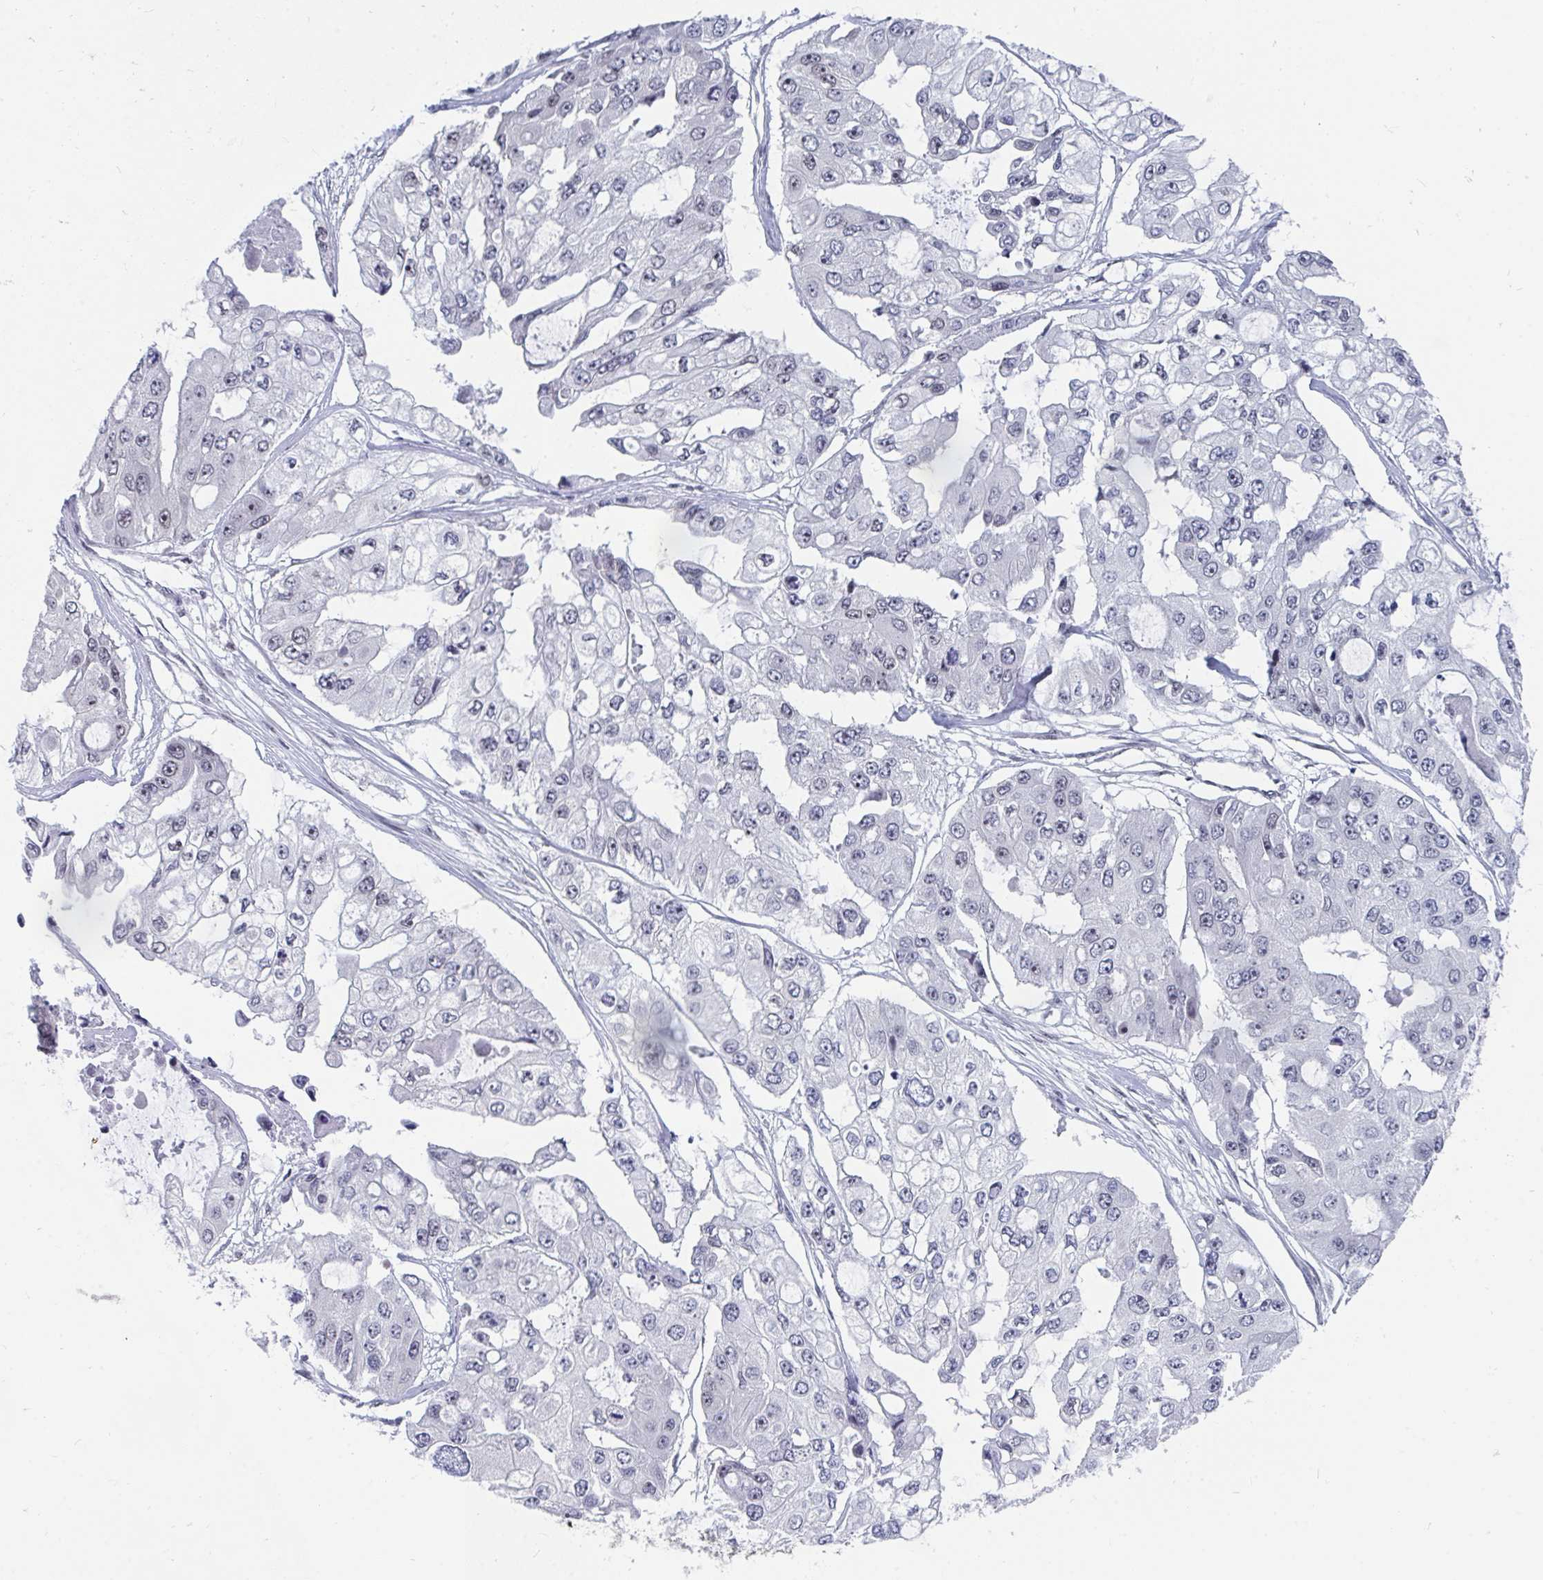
{"staining": {"intensity": "negative", "quantity": "none", "location": "none"}, "tissue": "ovarian cancer", "cell_type": "Tumor cells", "image_type": "cancer", "snomed": [{"axis": "morphology", "description": "Cystadenocarcinoma, serous, NOS"}, {"axis": "topography", "description": "Ovary"}], "caption": "Tumor cells show no significant positivity in serous cystadenocarcinoma (ovarian).", "gene": "TRIP12", "patient": {"sex": "female", "age": 56}}